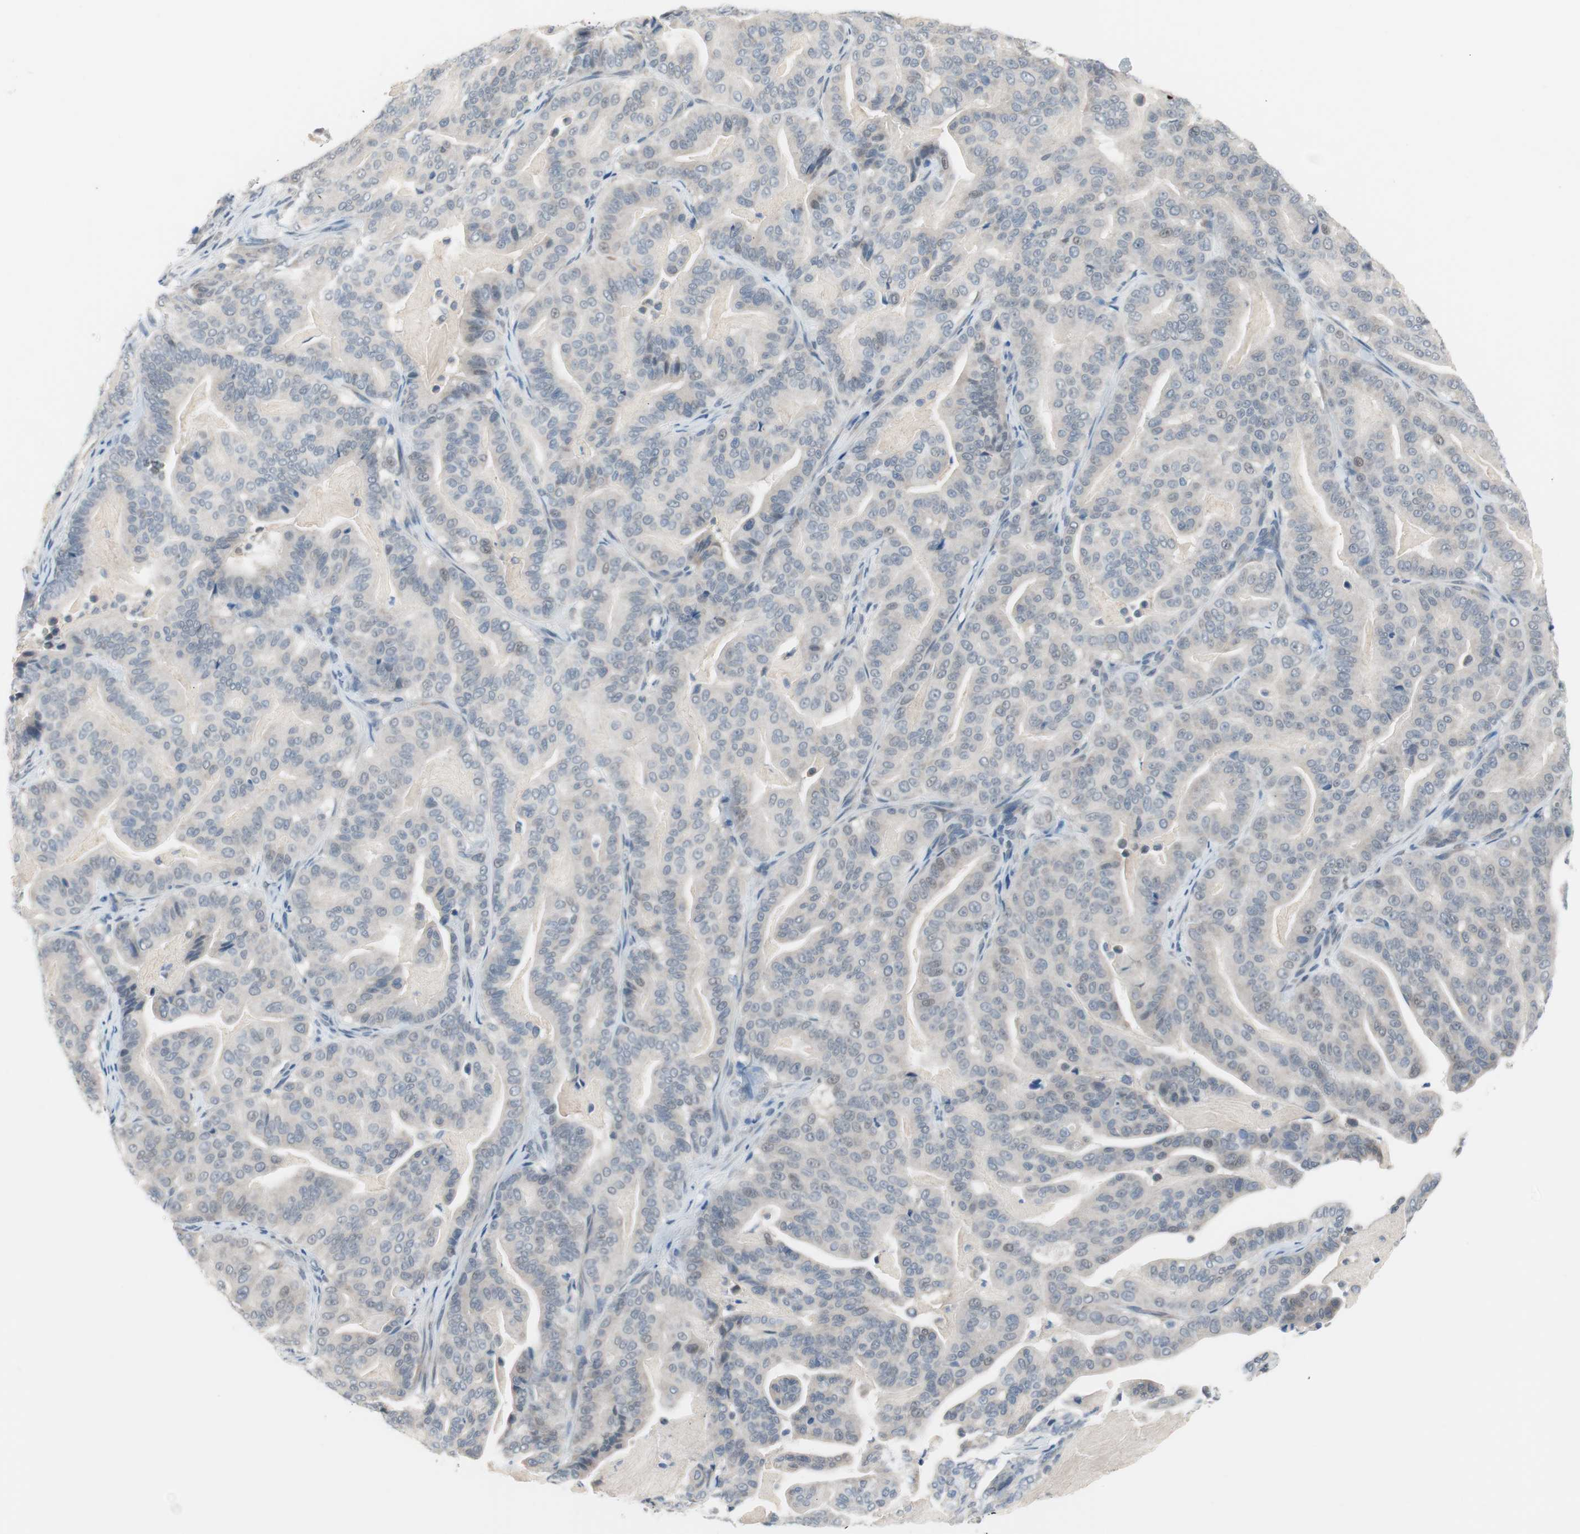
{"staining": {"intensity": "weak", "quantity": "<25%", "location": "nuclear"}, "tissue": "pancreatic cancer", "cell_type": "Tumor cells", "image_type": "cancer", "snomed": [{"axis": "morphology", "description": "Adenocarcinoma, NOS"}, {"axis": "topography", "description": "Pancreas"}], "caption": "Pancreatic cancer (adenocarcinoma) stained for a protein using IHC reveals no expression tumor cells.", "gene": "GRHL1", "patient": {"sex": "male", "age": 63}}